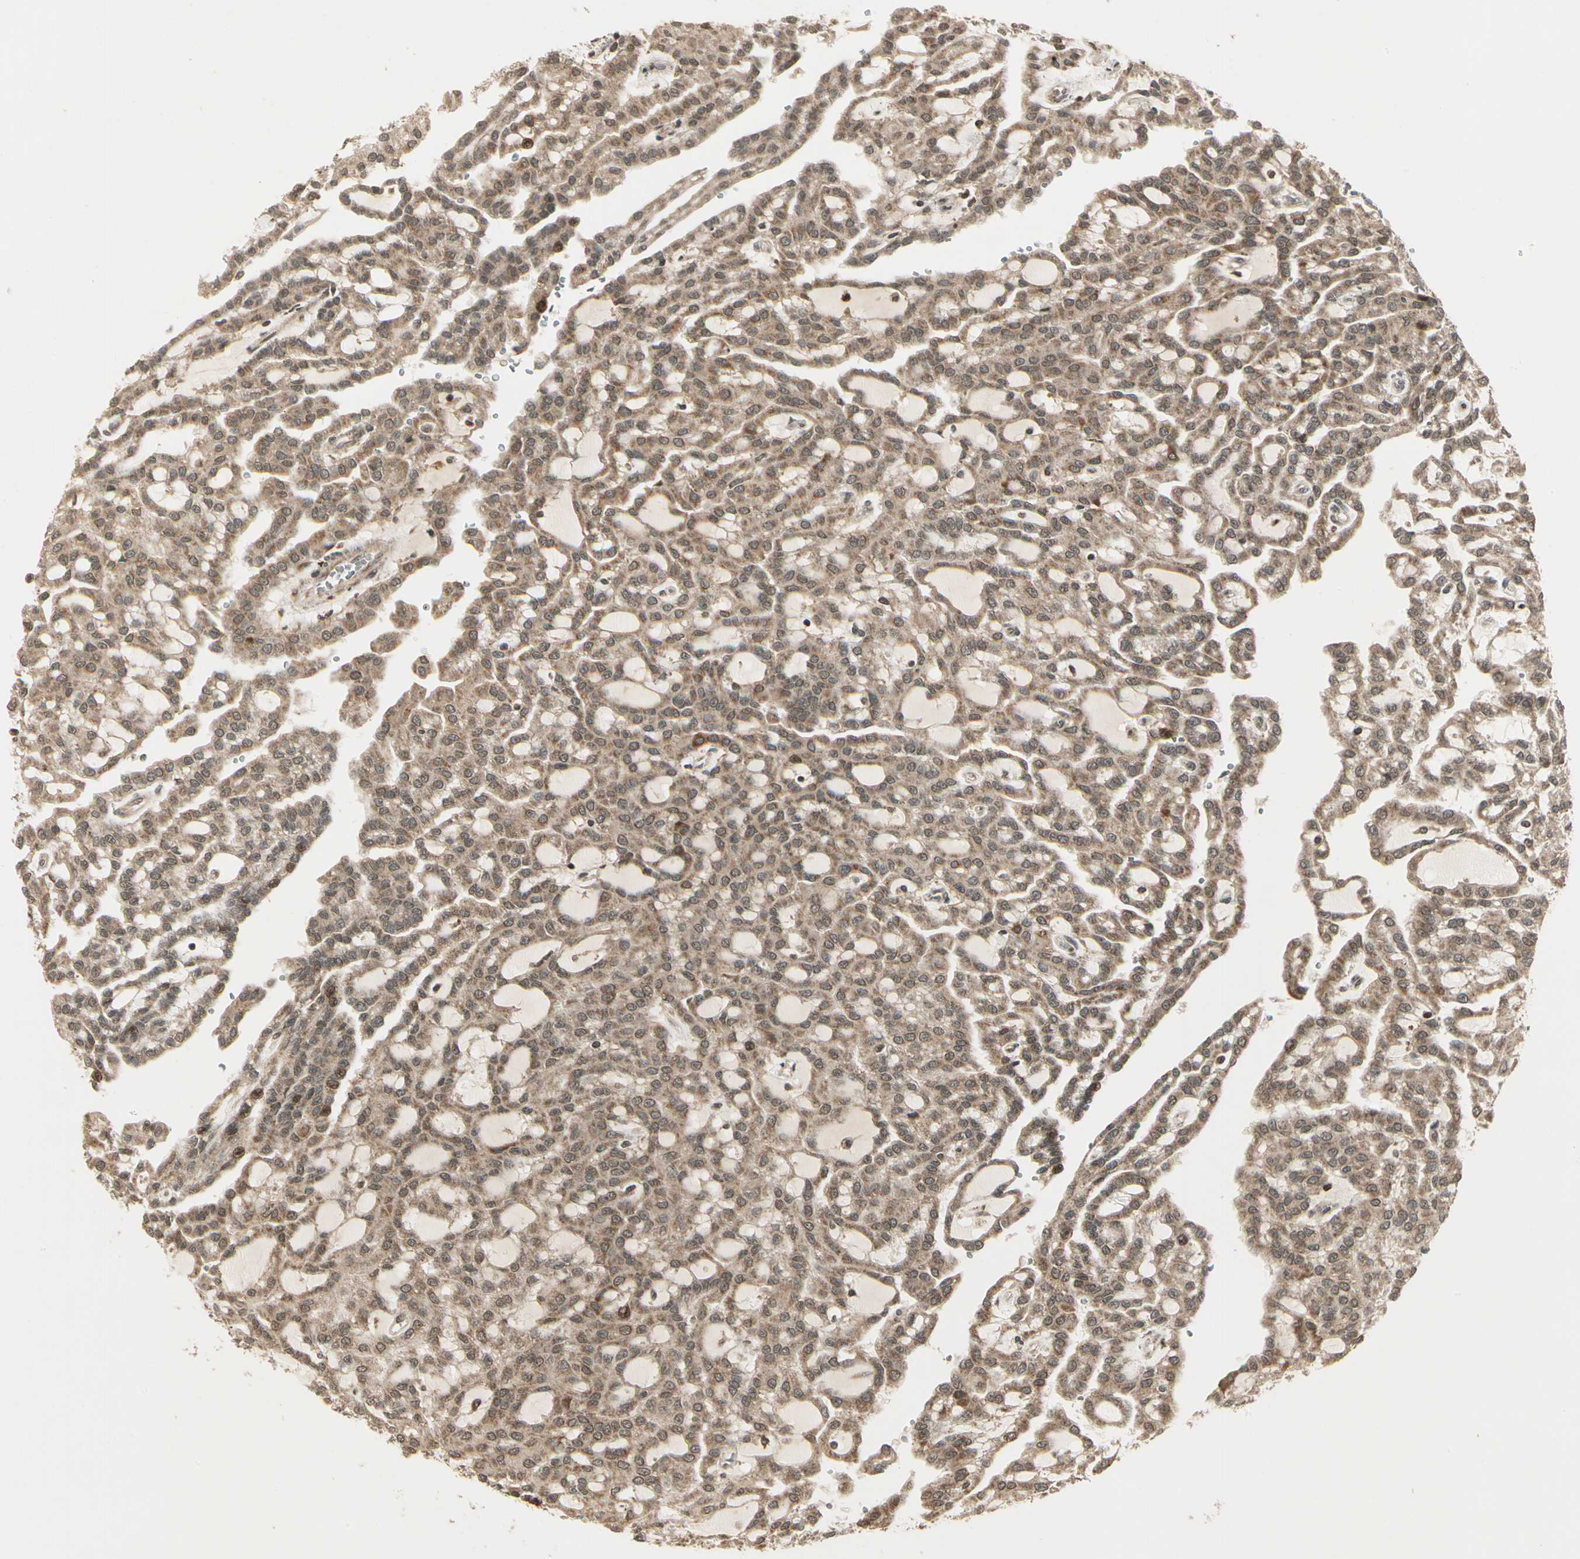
{"staining": {"intensity": "moderate", "quantity": ">75%", "location": "cytoplasmic/membranous"}, "tissue": "renal cancer", "cell_type": "Tumor cells", "image_type": "cancer", "snomed": [{"axis": "morphology", "description": "Adenocarcinoma, NOS"}, {"axis": "topography", "description": "Kidney"}], "caption": "A high-resolution photomicrograph shows IHC staining of adenocarcinoma (renal), which reveals moderate cytoplasmic/membranous staining in about >75% of tumor cells. The protein of interest is stained brown, and the nuclei are stained in blue (DAB (3,3'-diaminobenzidine) IHC with brightfield microscopy, high magnification).", "gene": "GLUL", "patient": {"sex": "male", "age": 63}}